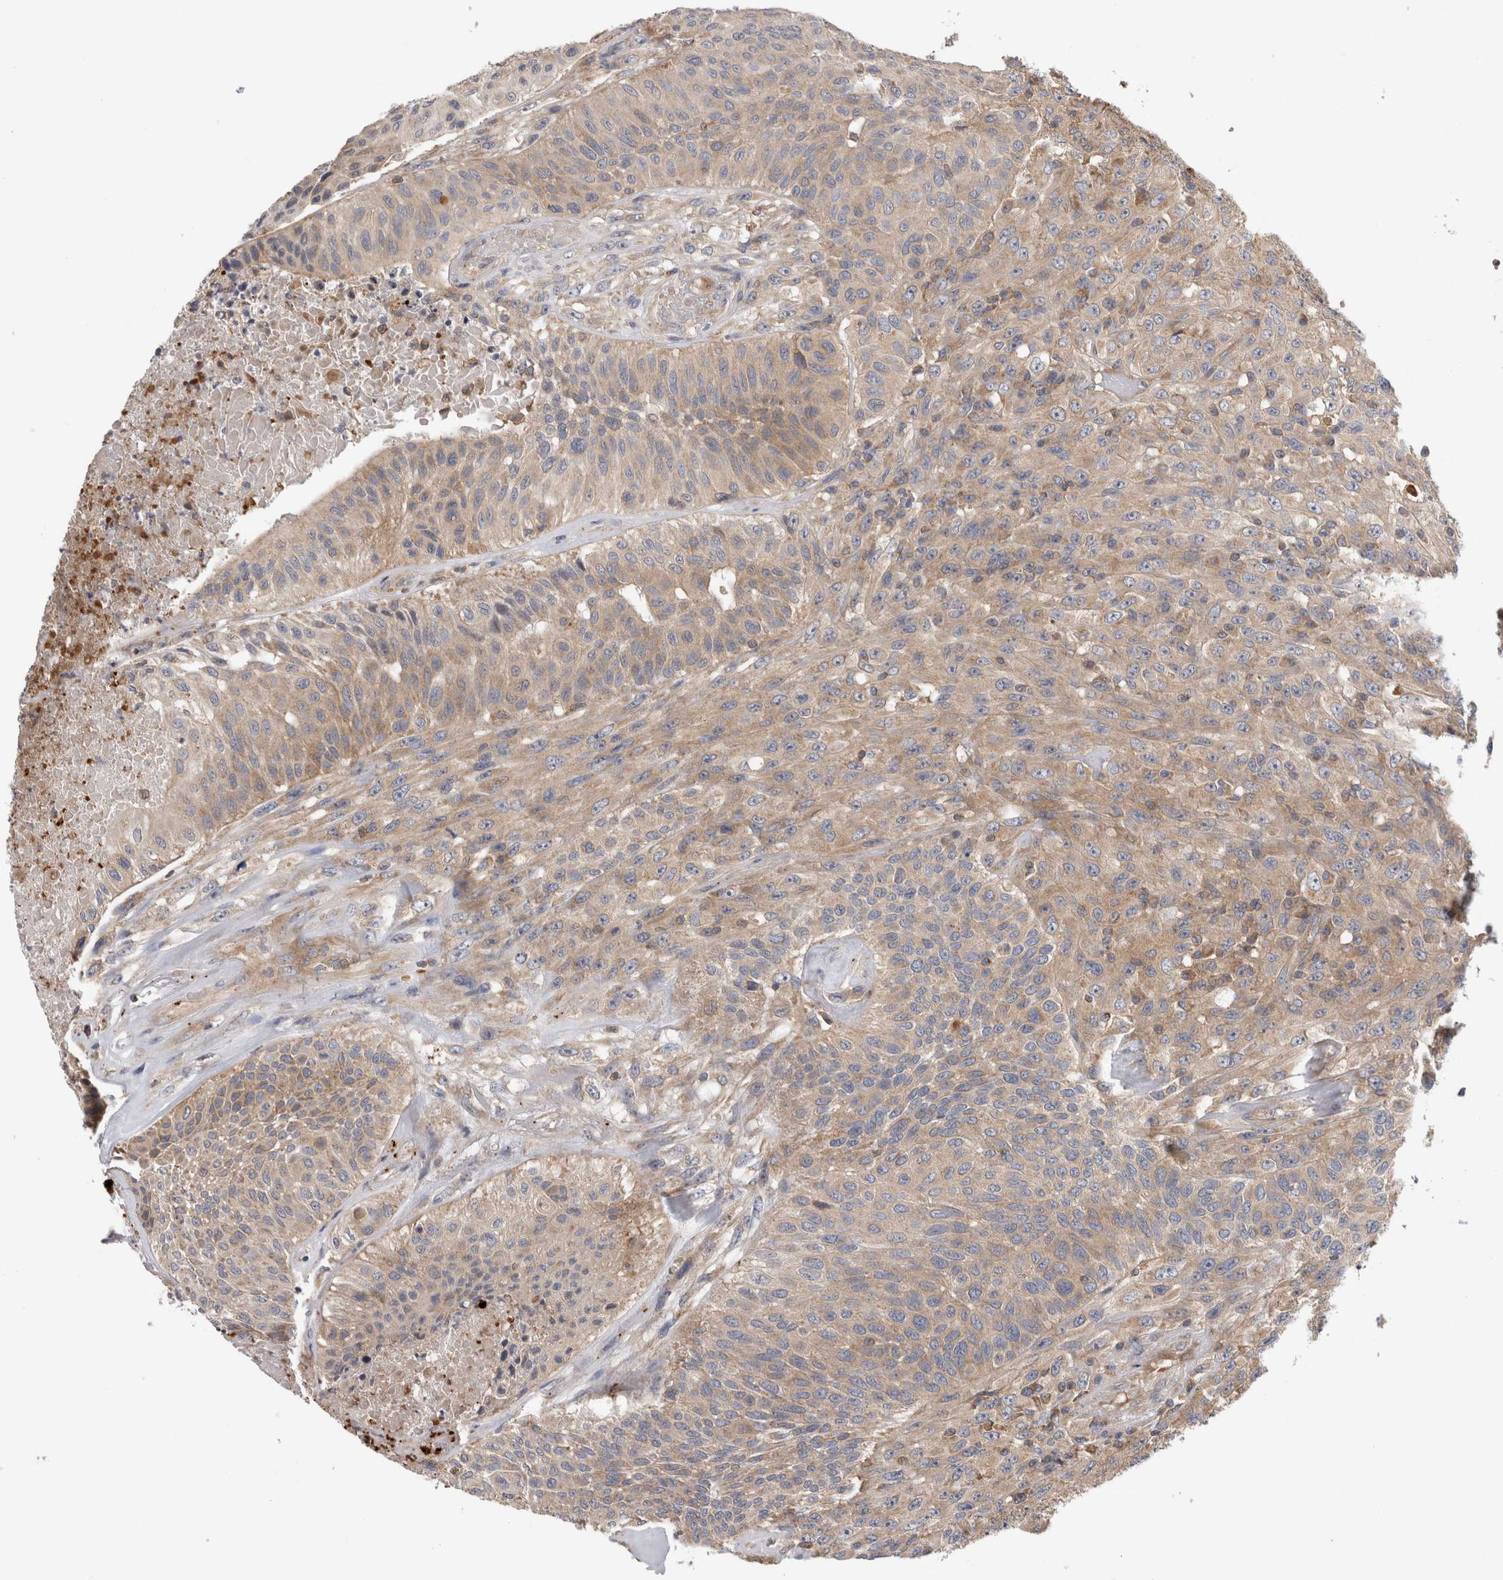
{"staining": {"intensity": "weak", "quantity": ">75%", "location": "cytoplasmic/membranous"}, "tissue": "urothelial cancer", "cell_type": "Tumor cells", "image_type": "cancer", "snomed": [{"axis": "morphology", "description": "Urothelial carcinoma, High grade"}, {"axis": "topography", "description": "Urinary bladder"}], "caption": "Protein analysis of urothelial cancer tissue shows weak cytoplasmic/membranous positivity in about >75% of tumor cells. (brown staining indicates protein expression, while blue staining denotes nuclei).", "gene": "GRIK2", "patient": {"sex": "male", "age": 66}}